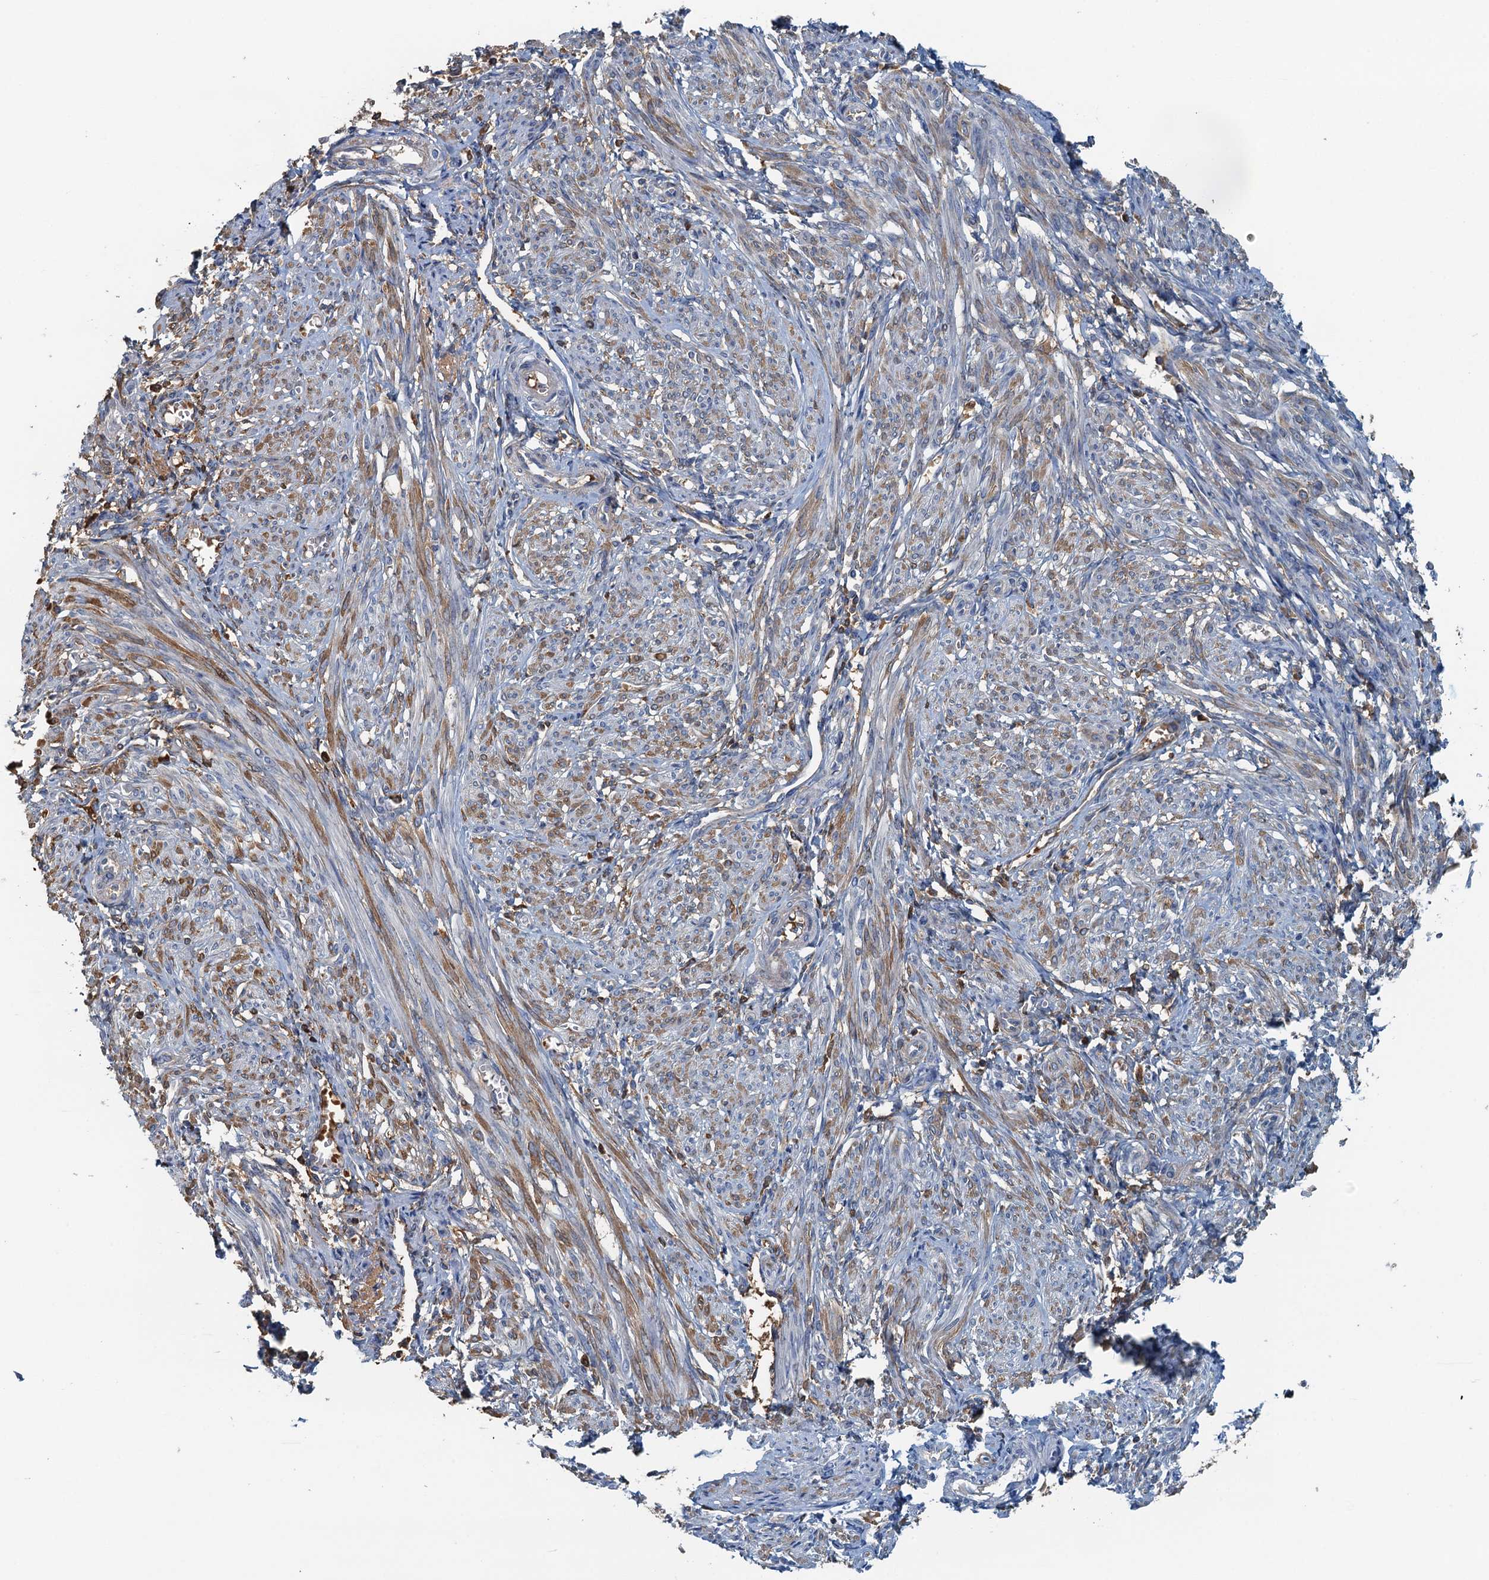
{"staining": {"intensity": "moderate", "quantity": "<25%", "location": "cytoplasmic/membranous"}, "tissue": "smooth muscle", "cell_type": "Smooth muscle cells", "image_type": "normal", "snomed": [{"axis": "morphology", "description": "Normal tissue, NOS"}, {"axis": "topography", "description": "Smooth muscle"}], "caption": "The histopathology image reveals staining of unremarkable smooth muscle, revealing moderate cytoplasmic/membranous protein expression (brown color) within smooth muscle cells.", "gene": "LSM14B", "patient": {"sex": "female", "age": 39}}